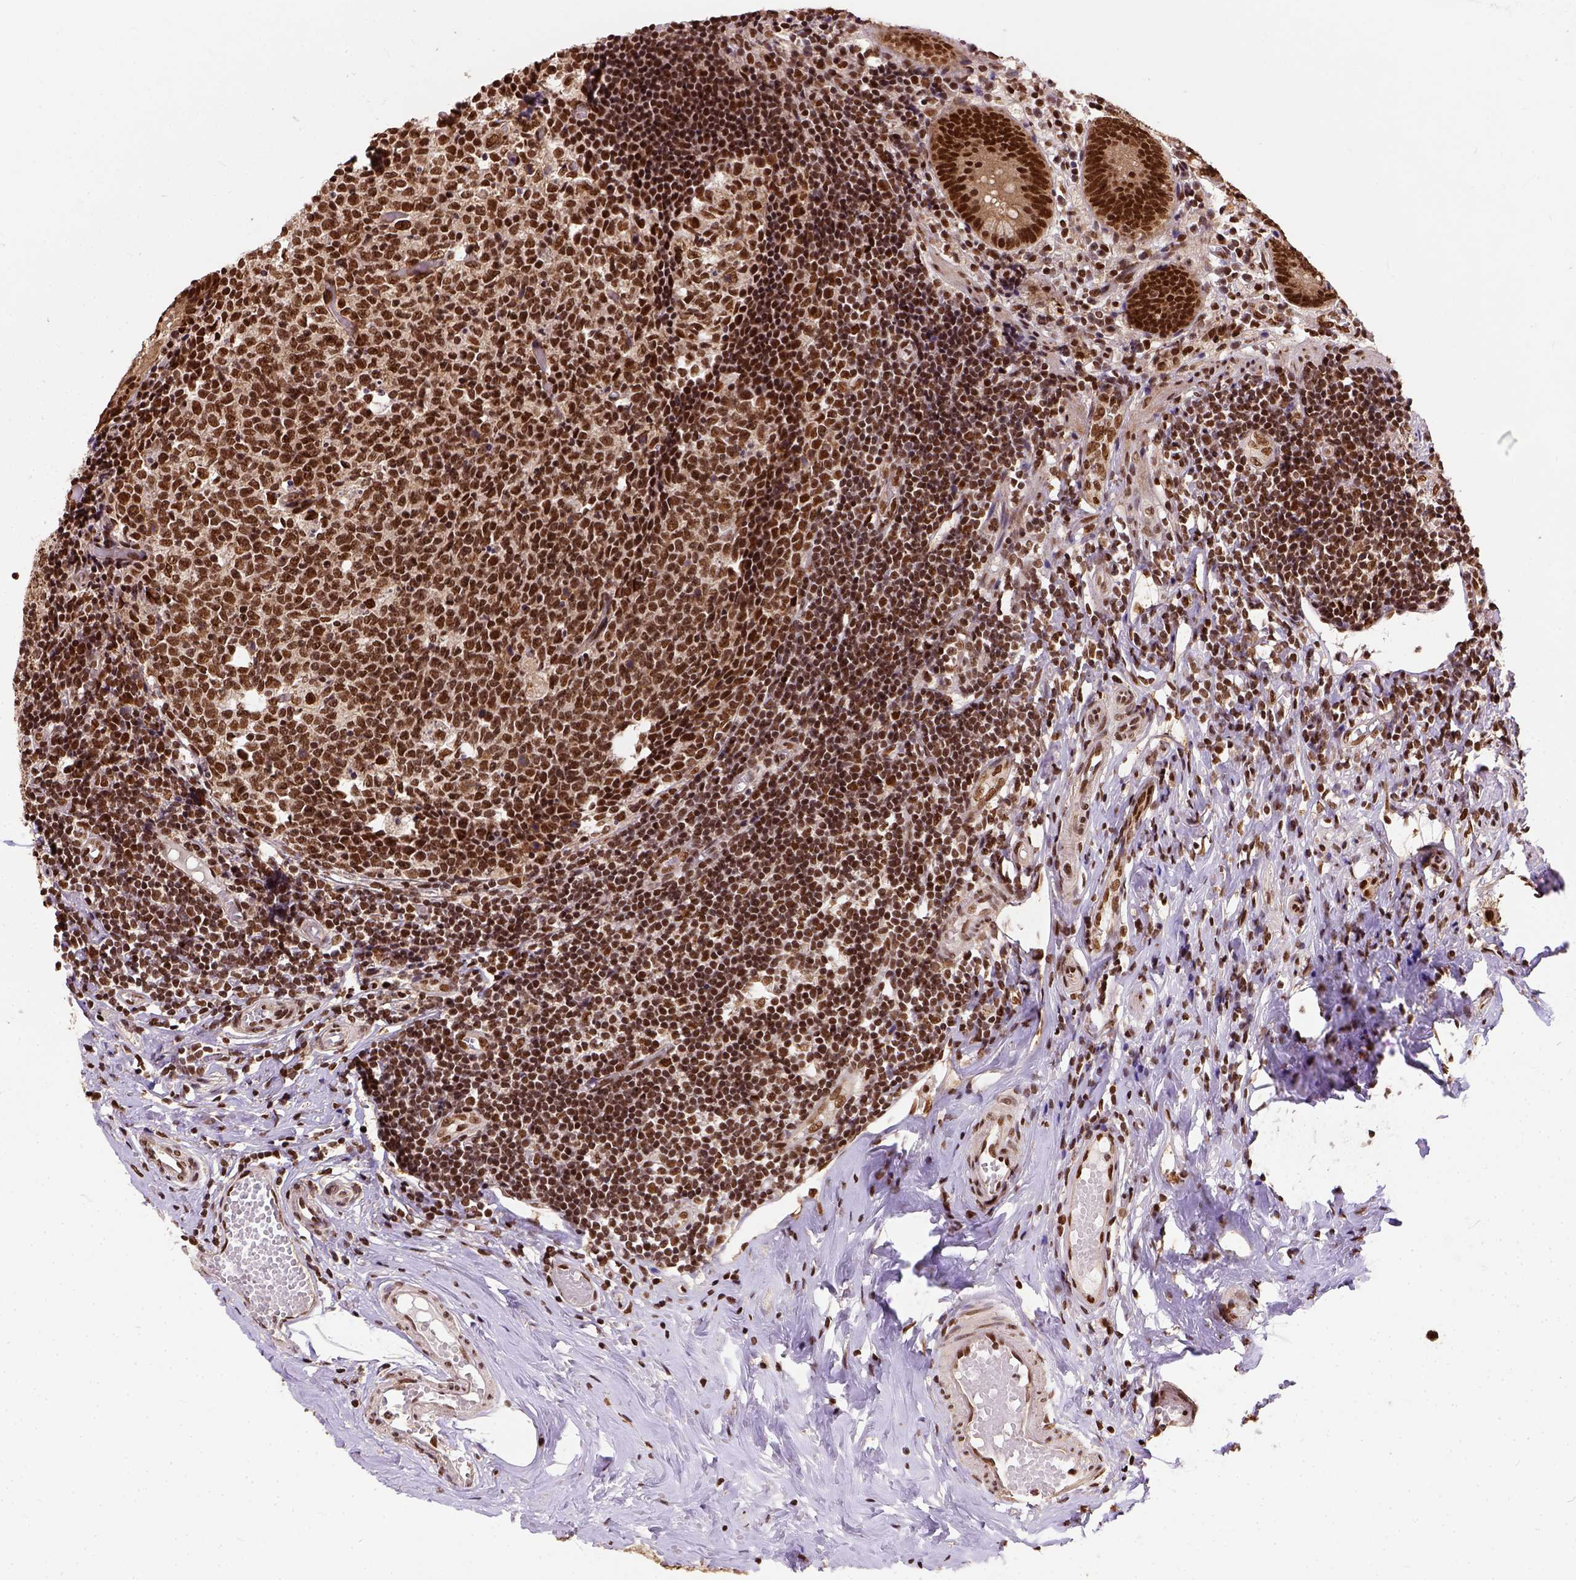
{"staining": {"intensity": "strong", "quantity": ">75%", "location": "nuclear"}, "tissue": "appendix", "cell_type": "Glandular cells", "image_type": "normal", "snomed": [{"axis": "morphology", "description": "Normal tissue, NOS"}, {"axis": "topography", "description": "Appendix"}], "caption": "Benign appendix shows strong nuclear positivity in about >75% of glandular cells Using DAB (brown) and hematoxylin (blue) stains, captured at high magnification using brightfield microscopy..", "gene": "NACC1", "patient": {"sex": "female", "age": 32}}